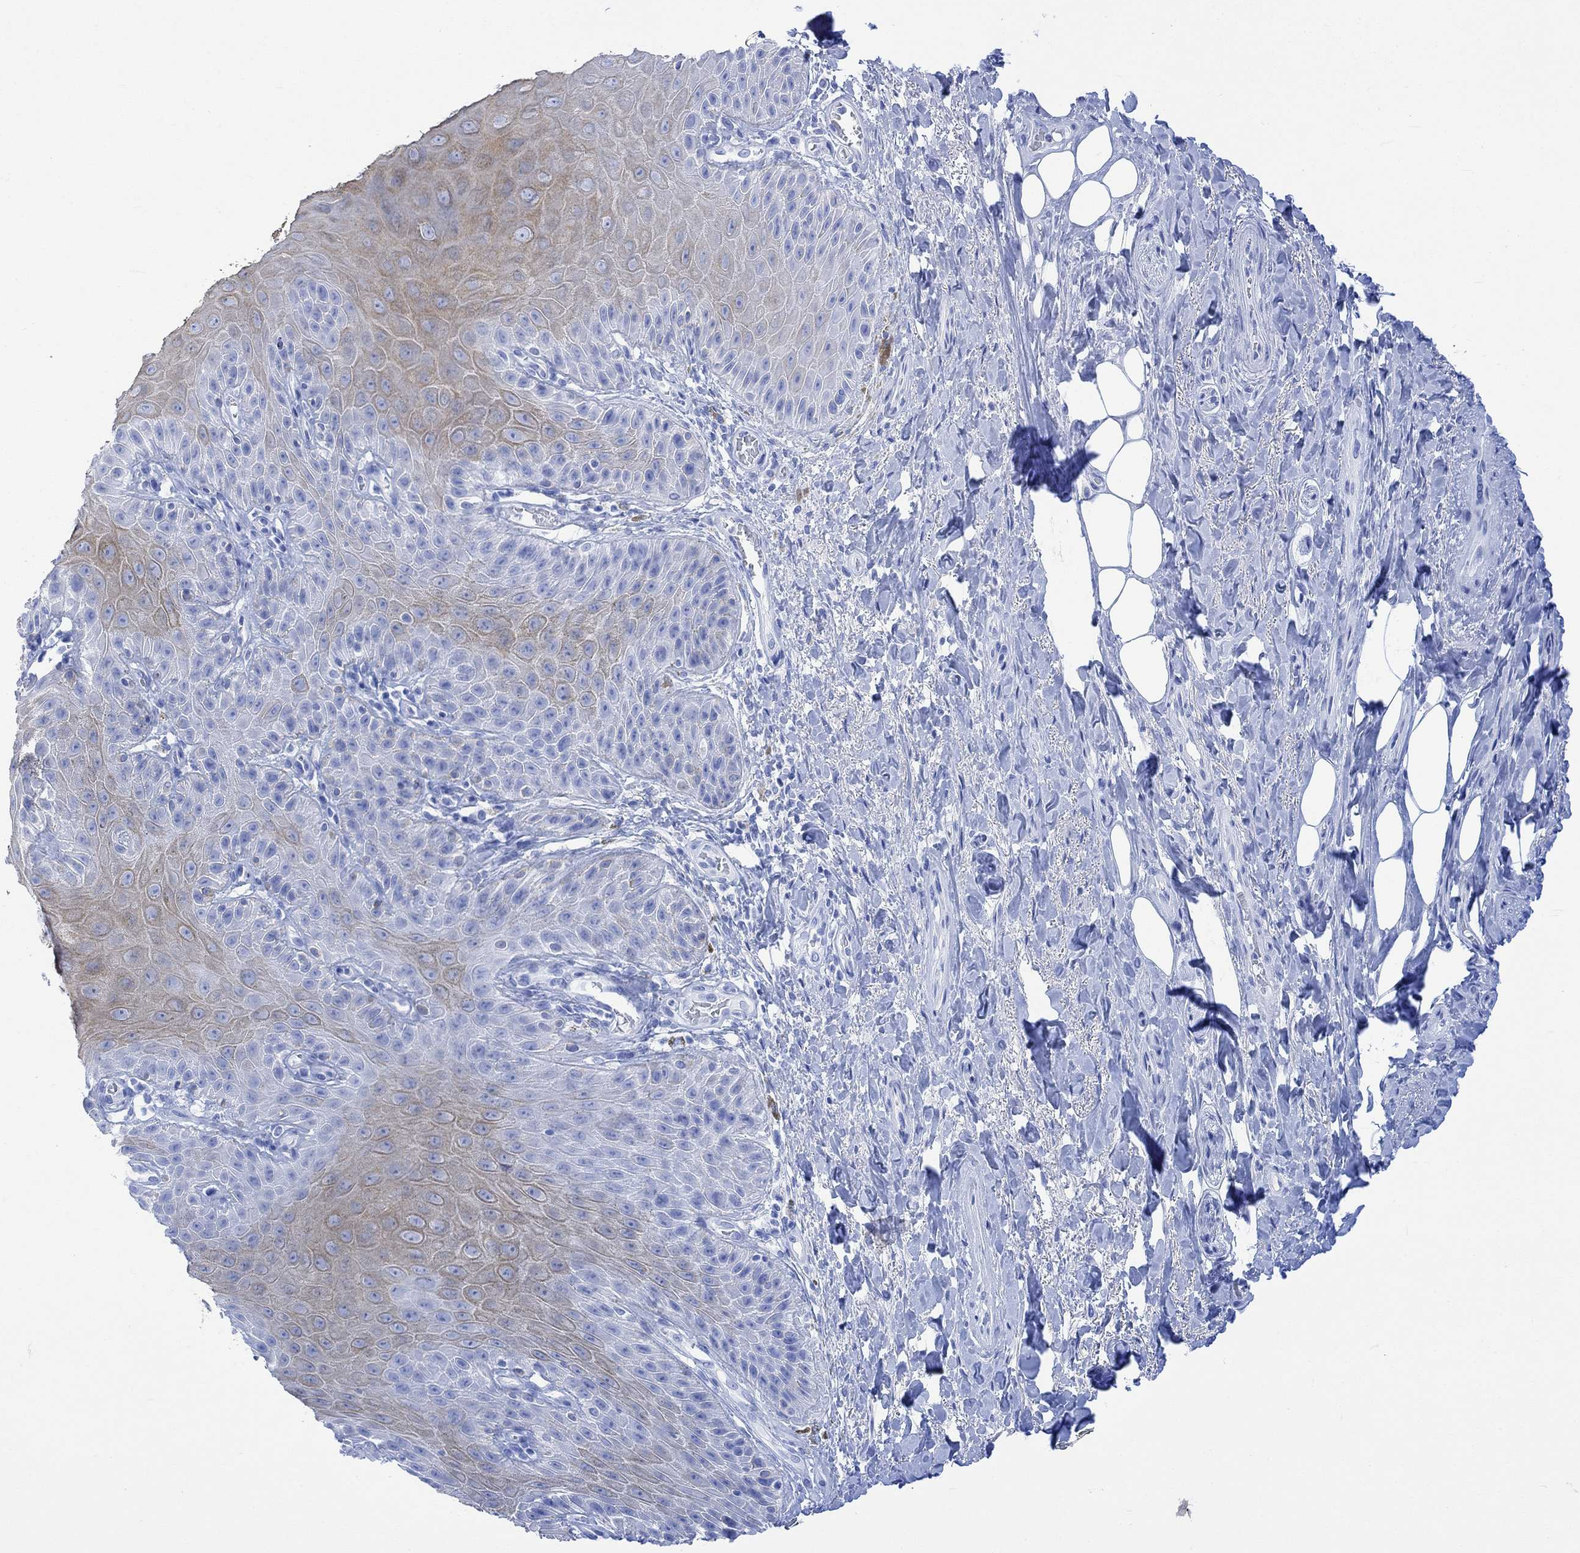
{"staining": {"intensity": "weak", "quantity": ">75%", "location": "cytoplasmic/membranous"}, "tissue": "skin", "cell_type": "Epidermal cells", "image_type": "normal", "snomed": [{"axis": "morphology", "description": "Normal tissue, NOS"}, {"axis": "topography", "description": "Anal"}, {"axis": "topography", "description": "Peripheral nerve tissue"}], "caption": "This photomicrograph shows unremarkable skin stained with immunohistochemistry to label a protein in brown. The cytoplasmic/membranous of epidermal cells show weak positivity for the protein. Nuclei are counter-stained blue.", "gene": "CELF4", "patient": {"sex": "male", "age": 53}}